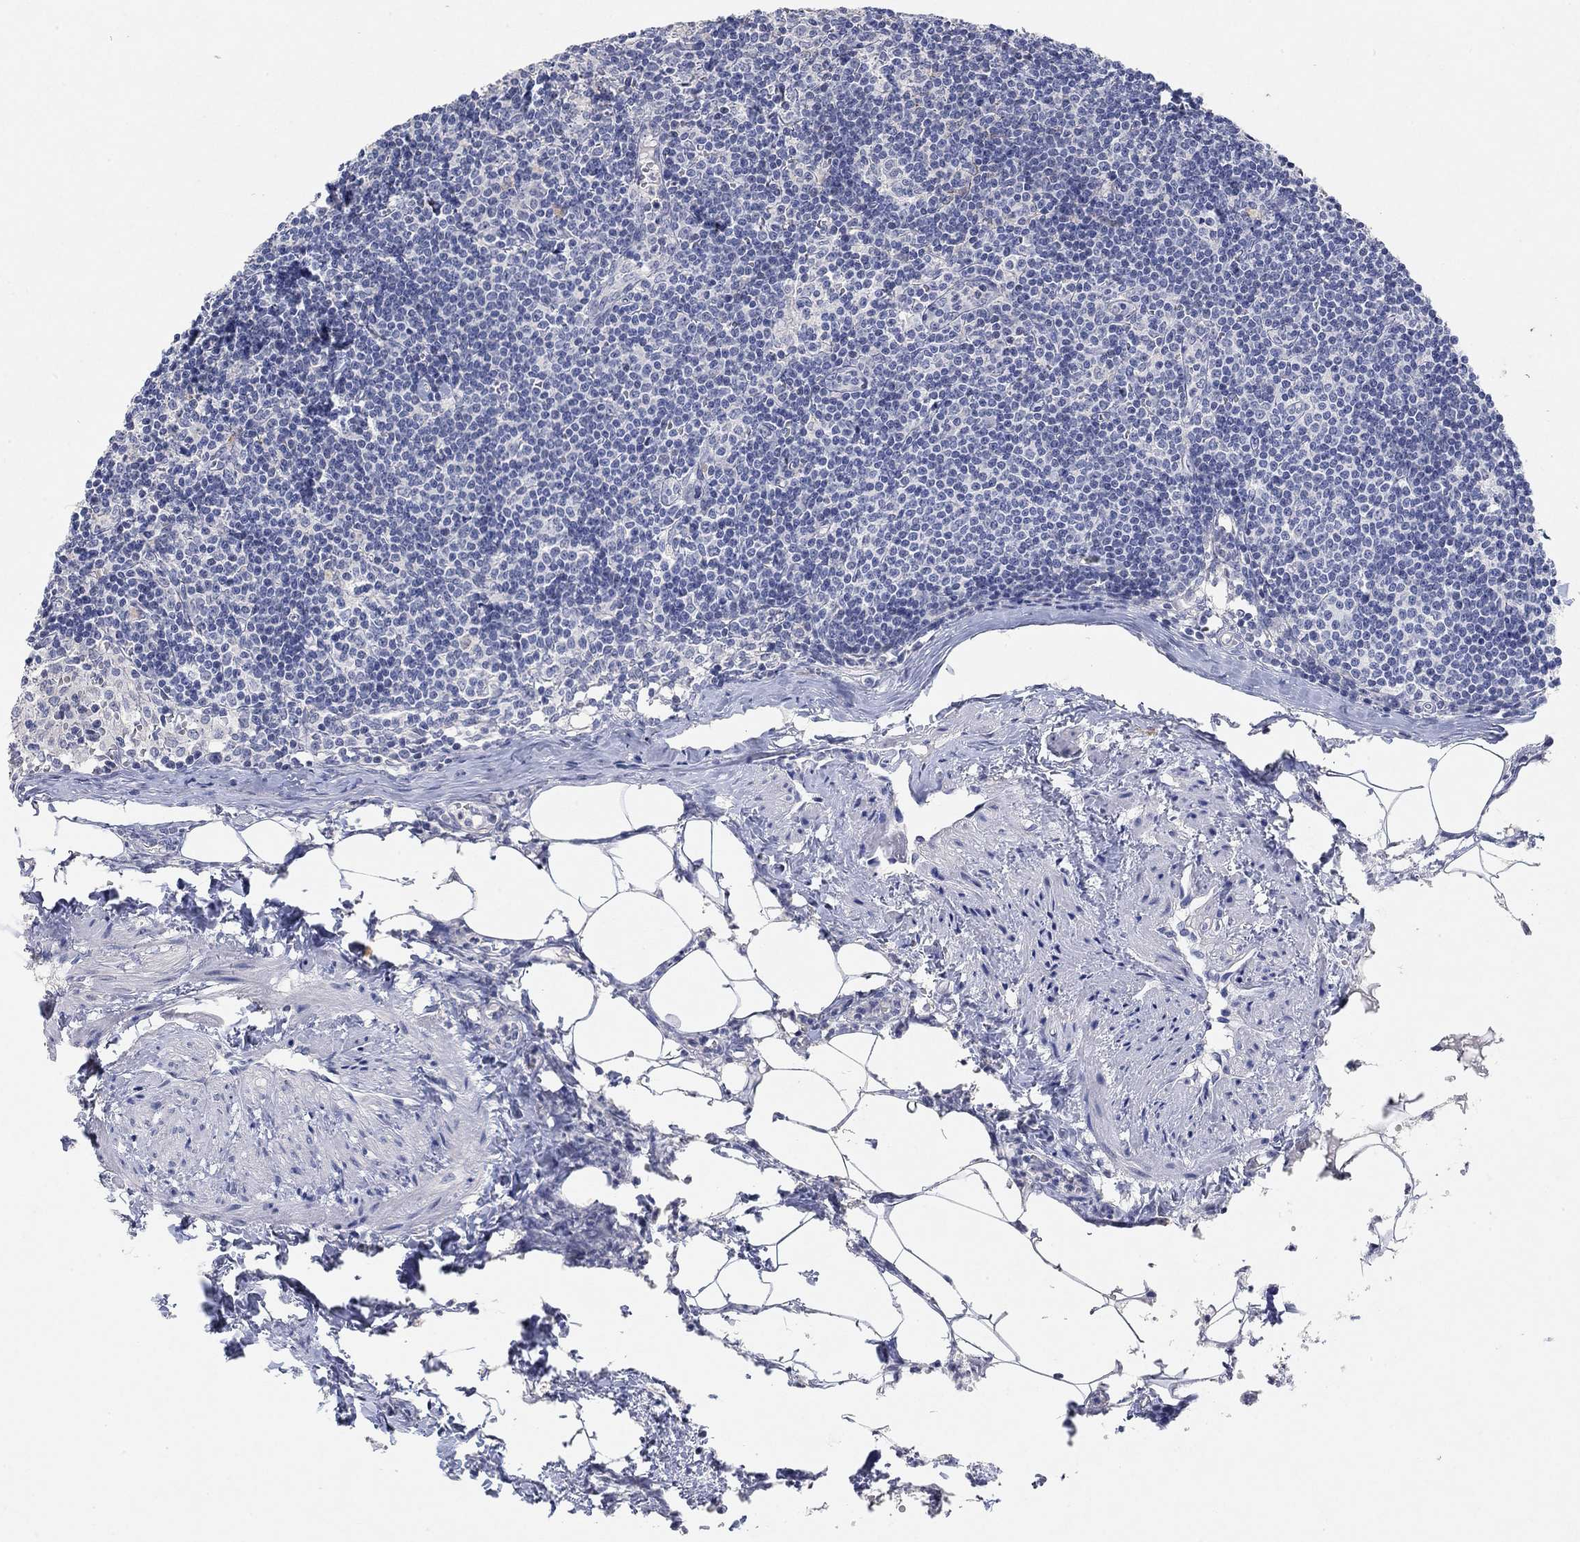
{"staining": {"intensity": "negative", "quantity": "none", "location": "none"}, "tissue": "lymph node", "cell_type": "Germinal center cells", "image_type": "normal", "snomed": [{"axis": "morphology", "description": "Normal tissue, NOS"}, {"axis": "topography", "description": "Lymph node"}], "caption": "The histopathology image reveals no staining of germinal center cells in unremarkable lymph node. (Stains: DAB (3,3'-diaminobenzidine) IHC with hematoxylin counter stain, Microscopy: brightfield microscopy at high magnification).", "gene": "VAT1L", "patient": {"sex": "female", "age": 51}}